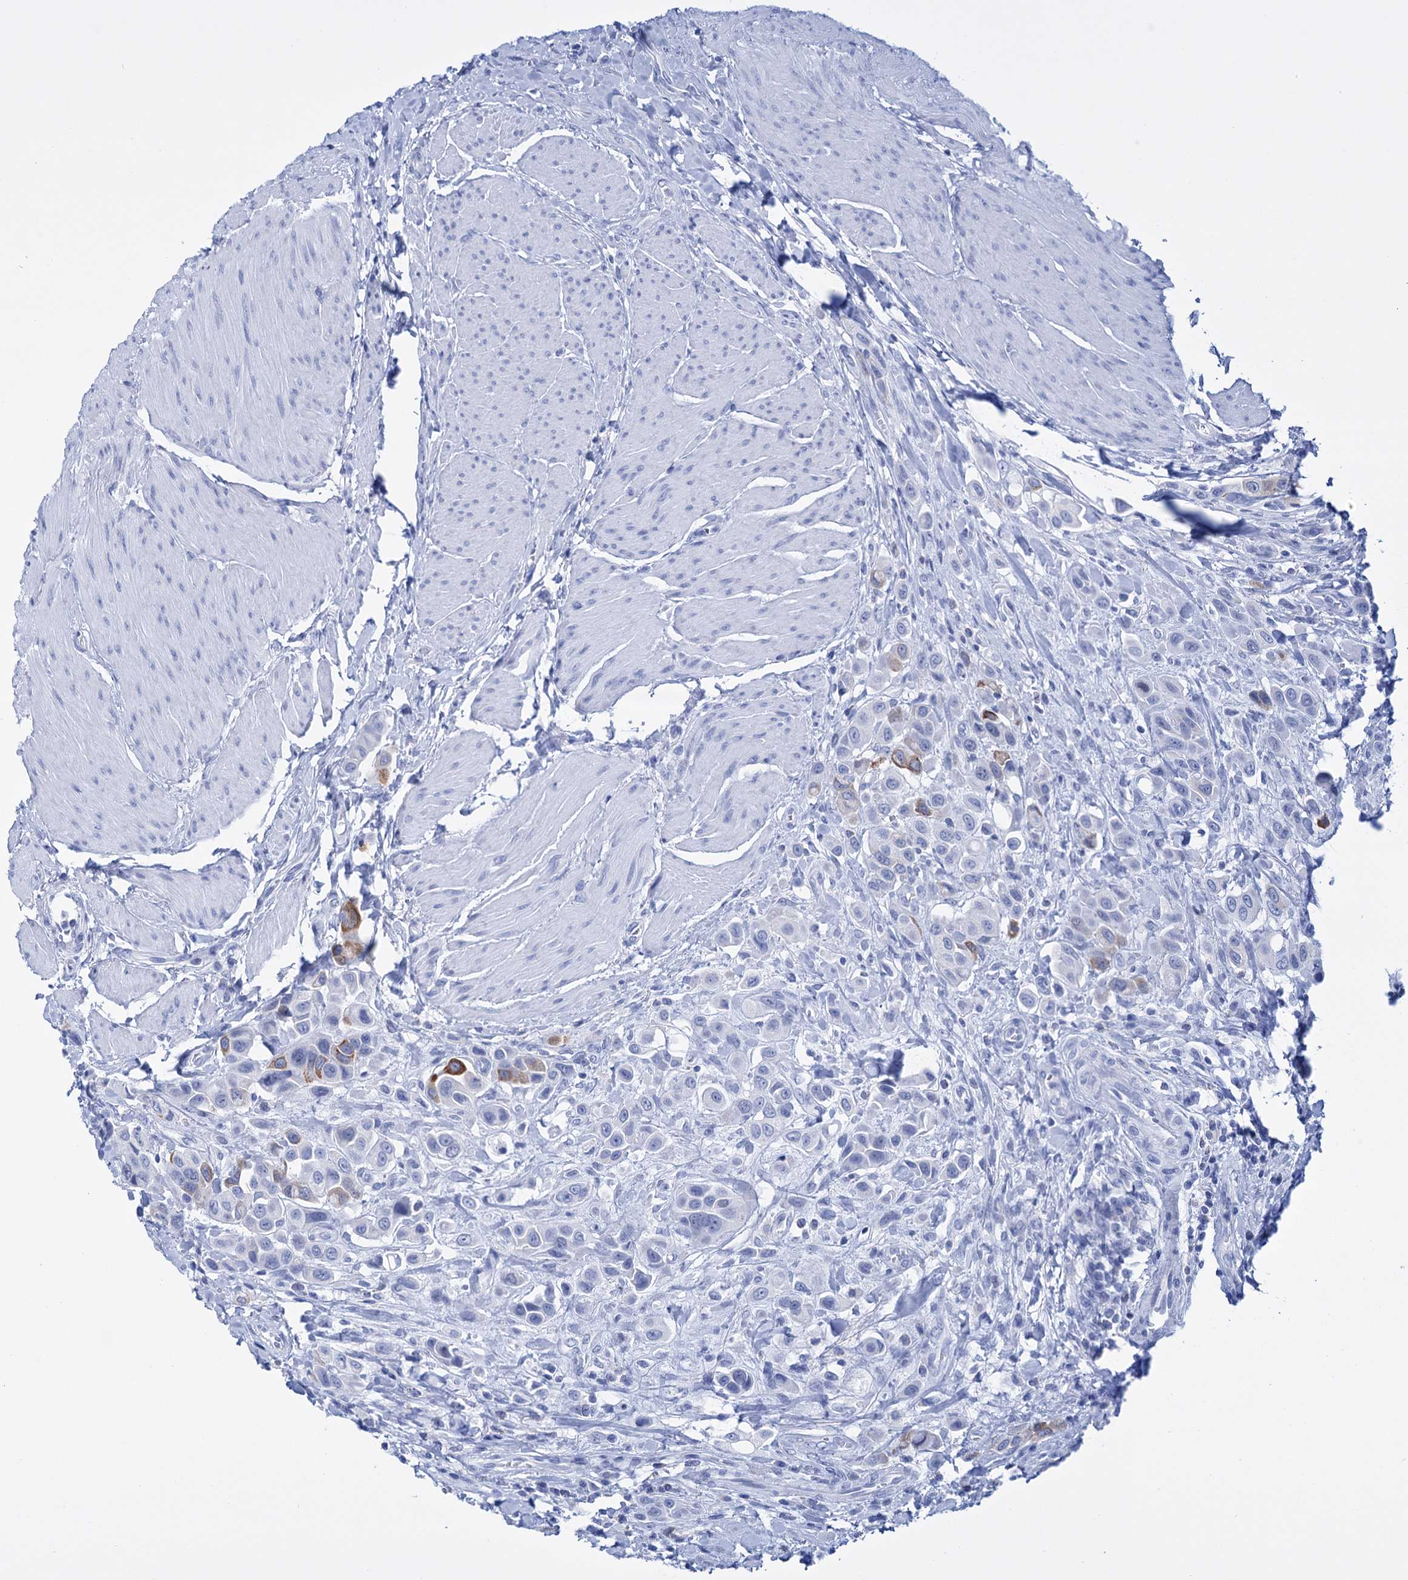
{"staining": {"intensity": "moderate", "quantity": "<25%", "location": "cytoplasmic/membranous"}, "tissue": "urothelial cancer", "cell_type": "Tumor cells", "image_type": "cancer", "snomed": [{"axis": "morphology", "description": "Urothelial carcinoma, High grade"}, {"axis": "topography", "description": "Urinary bladder"}], "caption": "Urothelial cancer stained for a protein shows moderate cytoplasmic/membranous positivity in tumor cells. The staining is performed using DAB (3,3'-diaminobenzidine) brown chromogen to label protein expression. The nuclei are counter-stained blue using hematoxylin.", "gene": "FBXW12", "patient": {"sex": "male", "age": 50}}